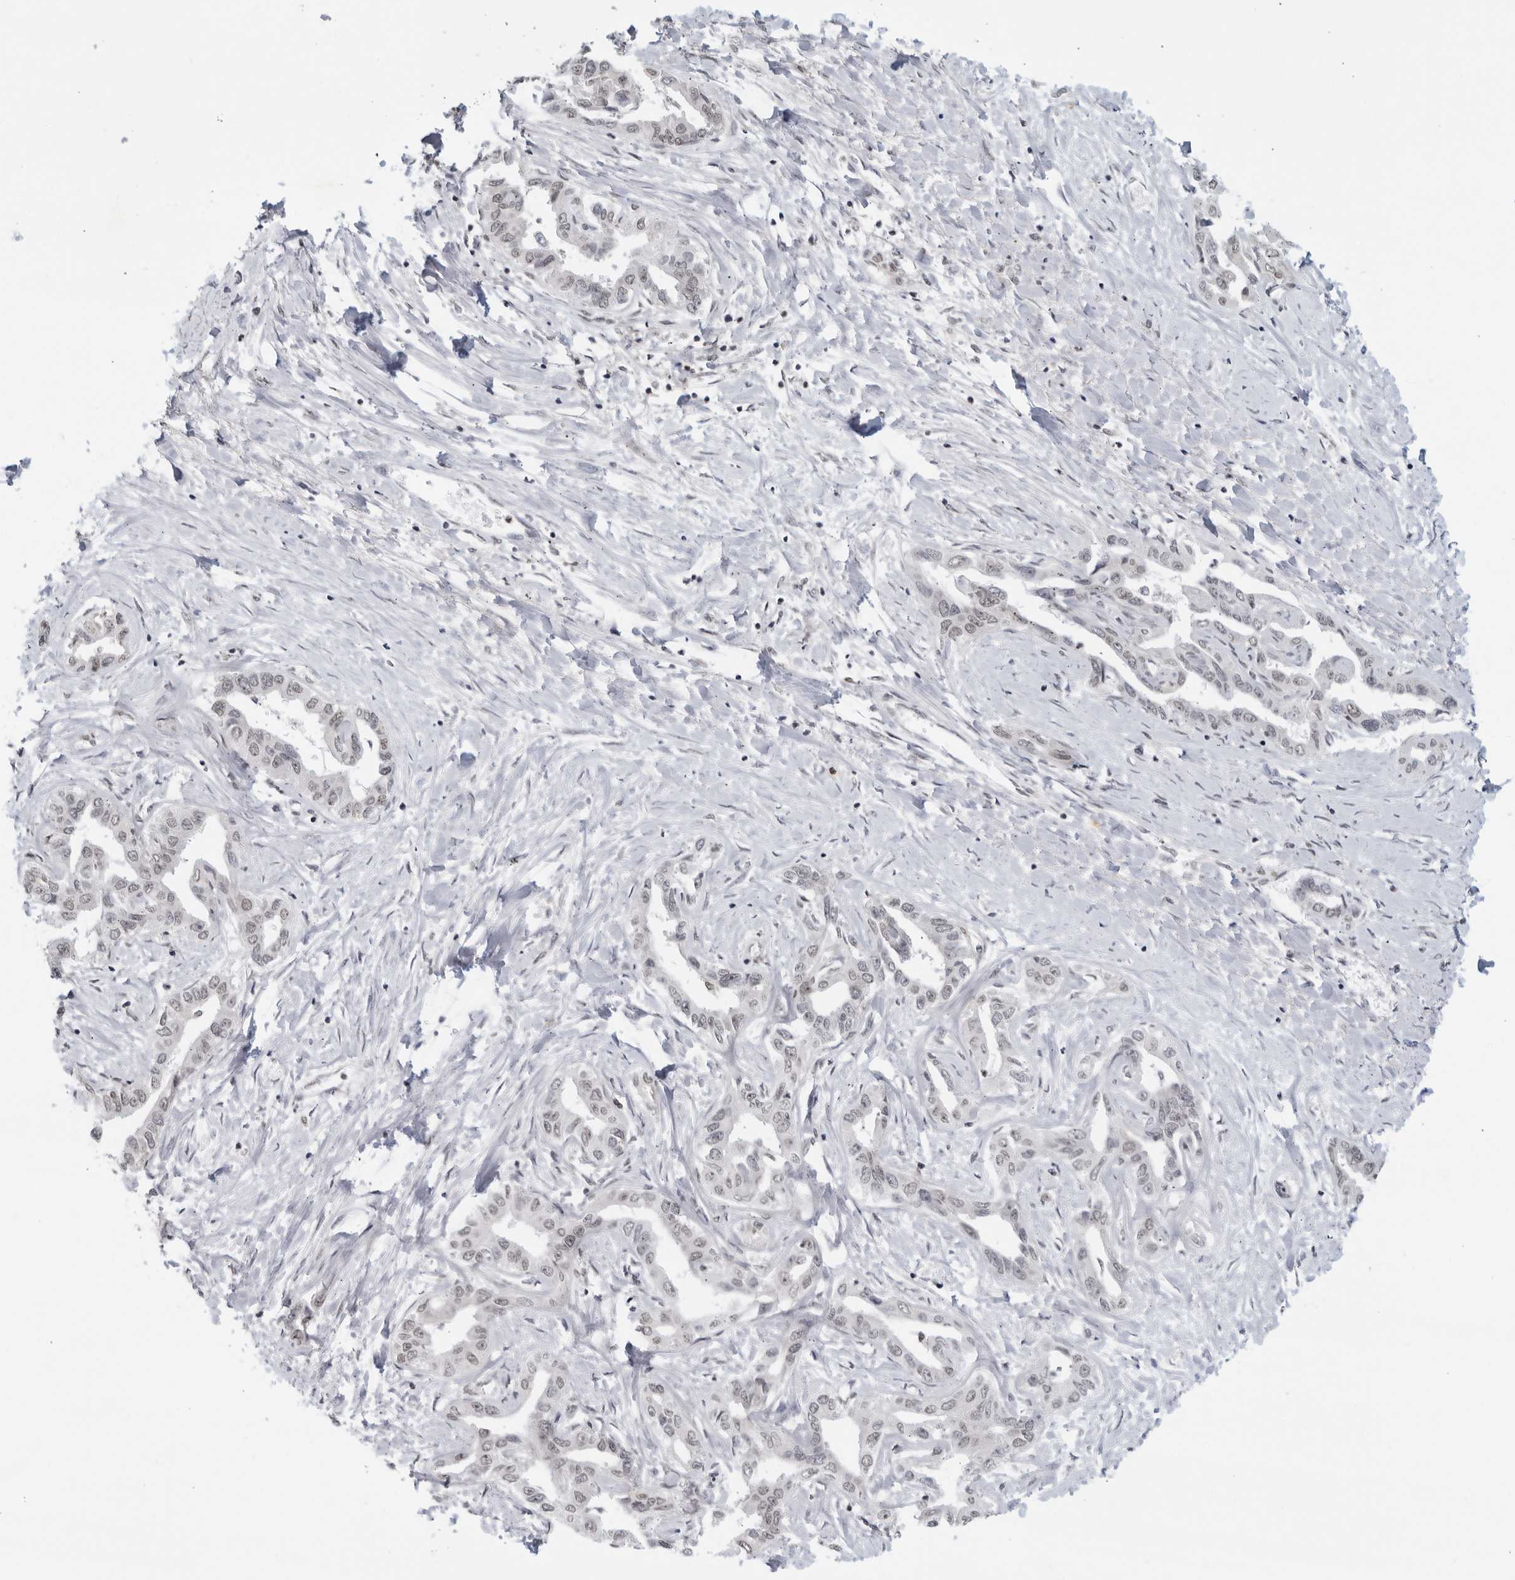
{"staining": {"intensity": "weak", "quantity": "<25%", "location": "nuclear"}, "tissue": "liver cancer", "cell_type": "Tumor cells", "image_type": "cancer", "snomed": [{"axis": "morphology", "description": "Cholangiocarcinoma"}, {"axis": "topography", "description": "Liver"}], "caption": "Liver cancer (cholangiocarcinoma) was stained to show a protein in brown. There is no significant positivity in tumor cells.", "gene": "CC2D1B", "patient": {"sex": "male", "age": 59}}